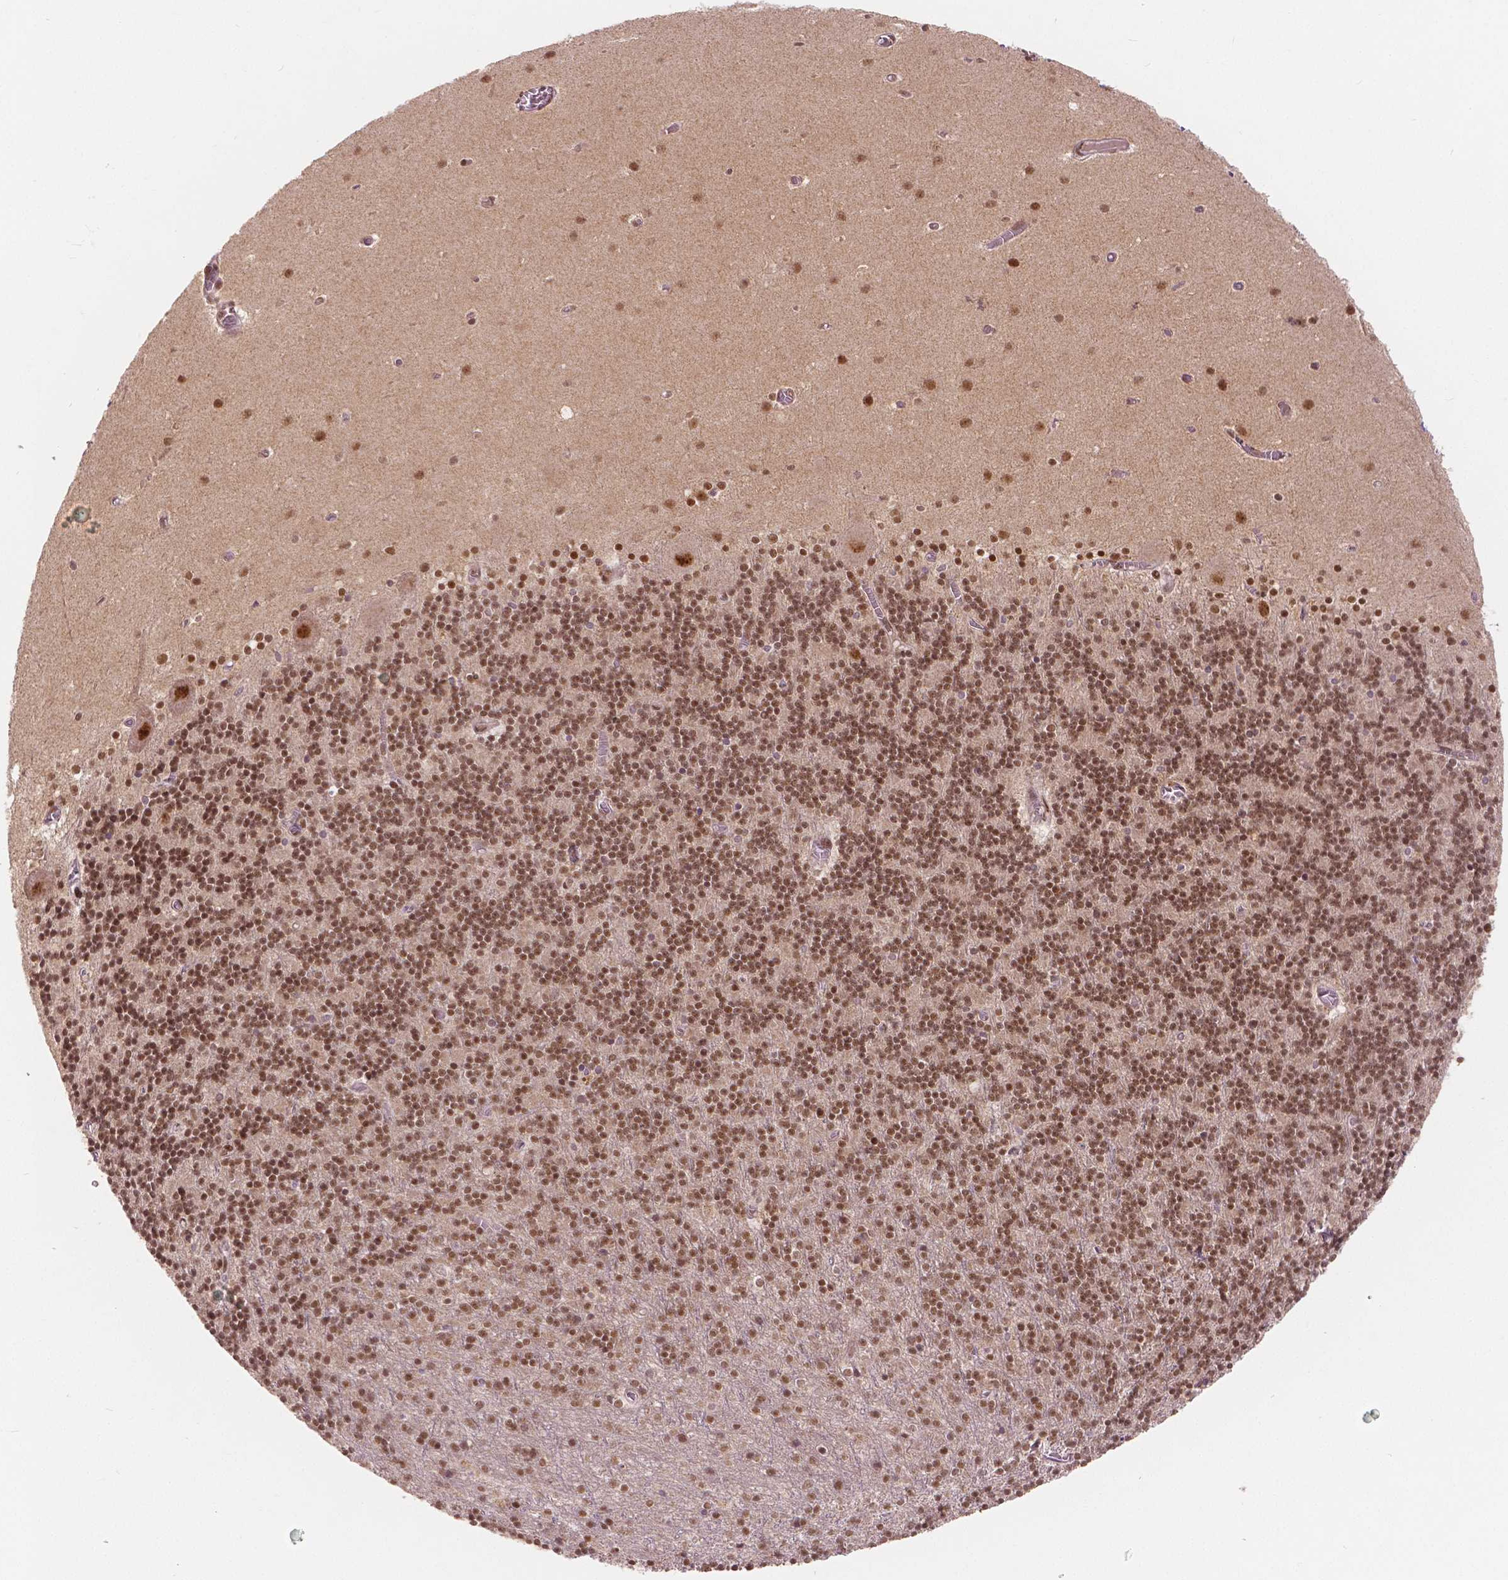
{"staining": {"intensity": "moderate", "quantity": ">75%", "location": "nuclear"}, "tissue": "cerebellum", "cell_type": "Cells in granular layer", "image_type": "normal", "snomed": [{"axis": "morphology", "description": "Normal tissue, NOS"}, {"axis": "topography", "description": "Cerebellum"}], "caption": "A high-resolution histopathology image shows immunohistochemistry staining of benign cerebellum, which shows moderate nuclear positivity in approximately >75% of cells in granular layer.", "gene": "NSD2", "patient": {"sex": "male", "age": 70}}